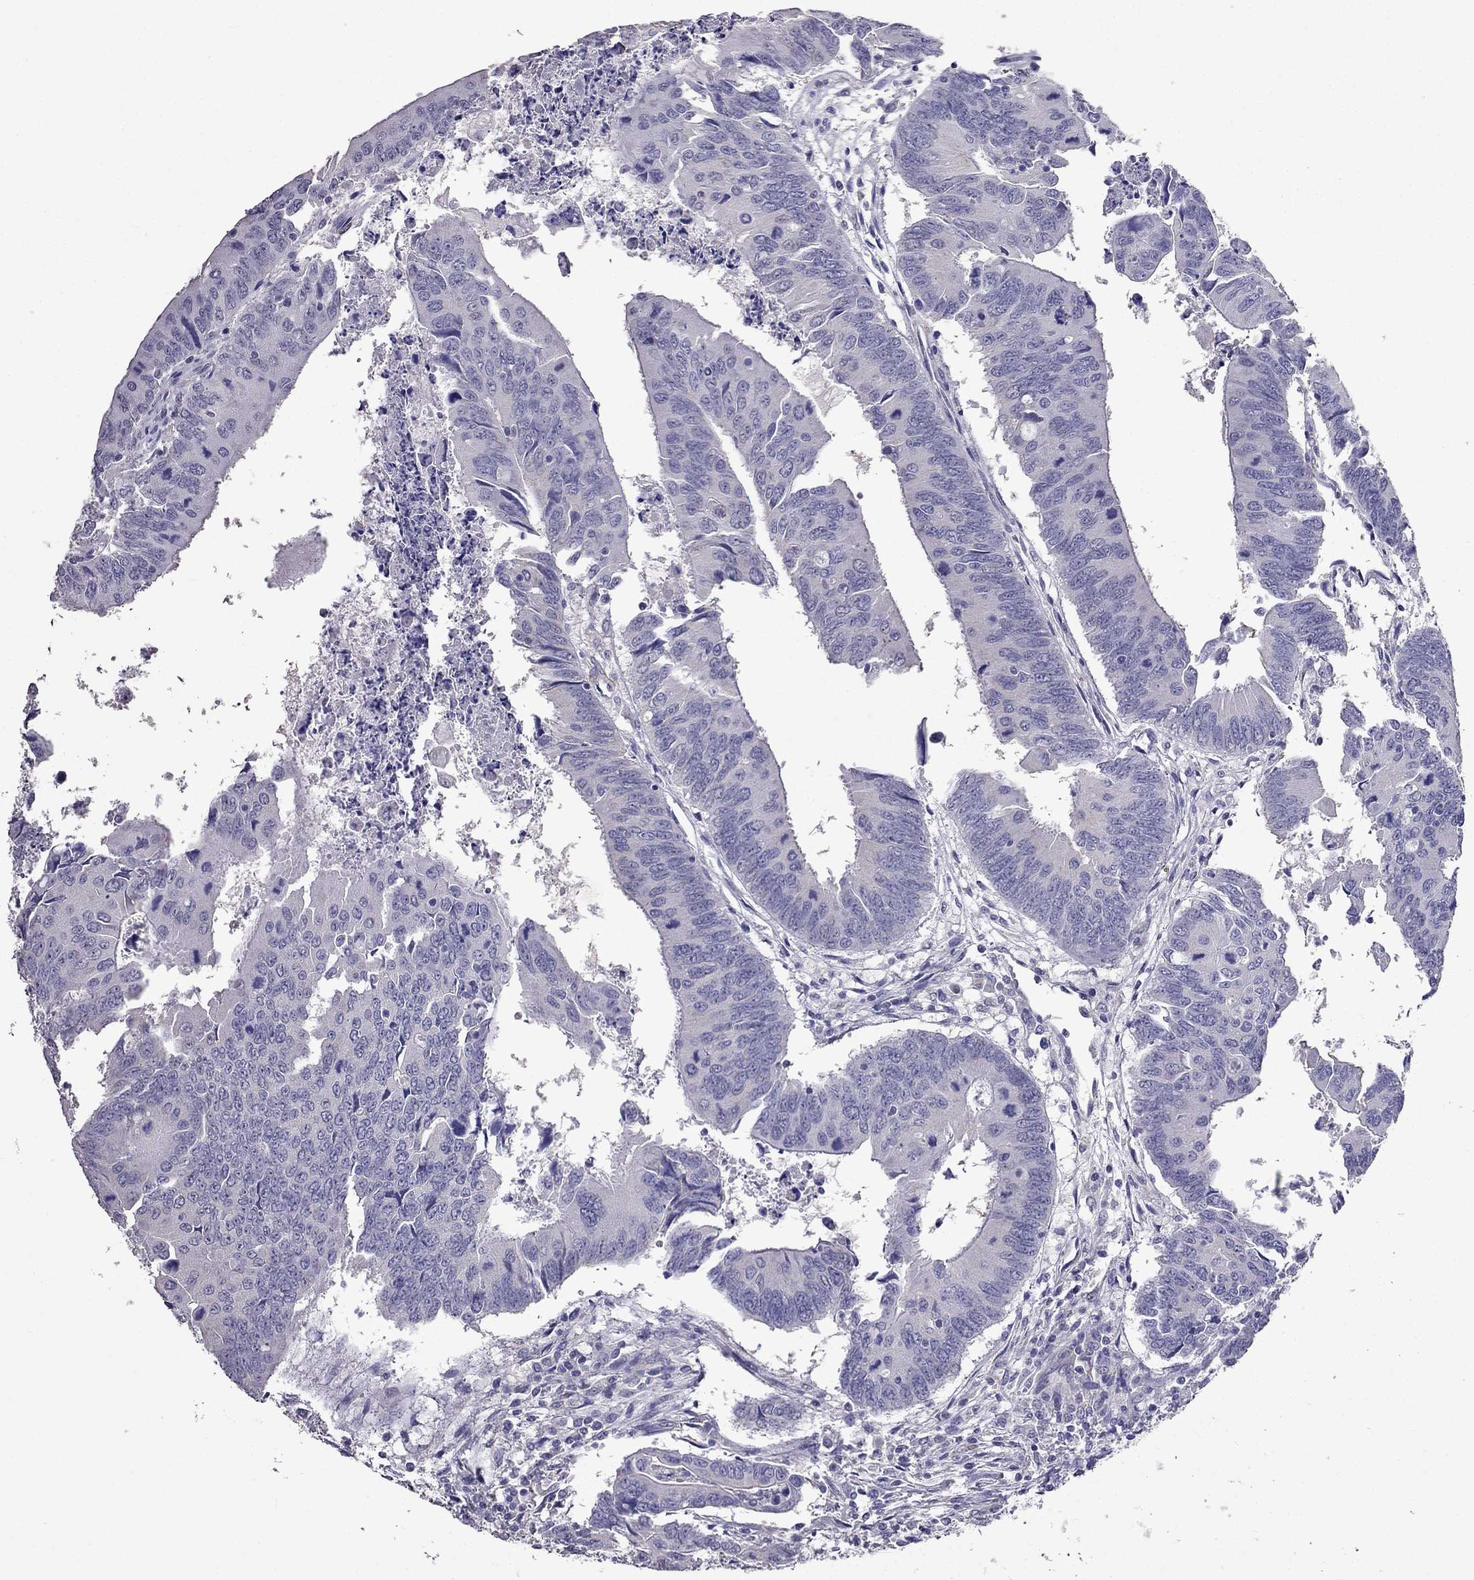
{"staining": {"intensity": "negative", "quantity": "none", "location": "none"}, "tissue": "colorectal cancer", "cell_type": "Tumor cells", "image_type": "cancer", "snomed": [{"axis": "morphology", "description": "Adenocarcinoma, NOS"}, {"axis": "topography", "description": "Rectum"}], "caption": "DAB (3,3'-diaminobenzidine) immunohistochemical staining of colorectal adenocarcinoma exhibits no significant staining in tumor cells.", "gene": "AK5", "patient": {"sex": "male", "age": 67}}